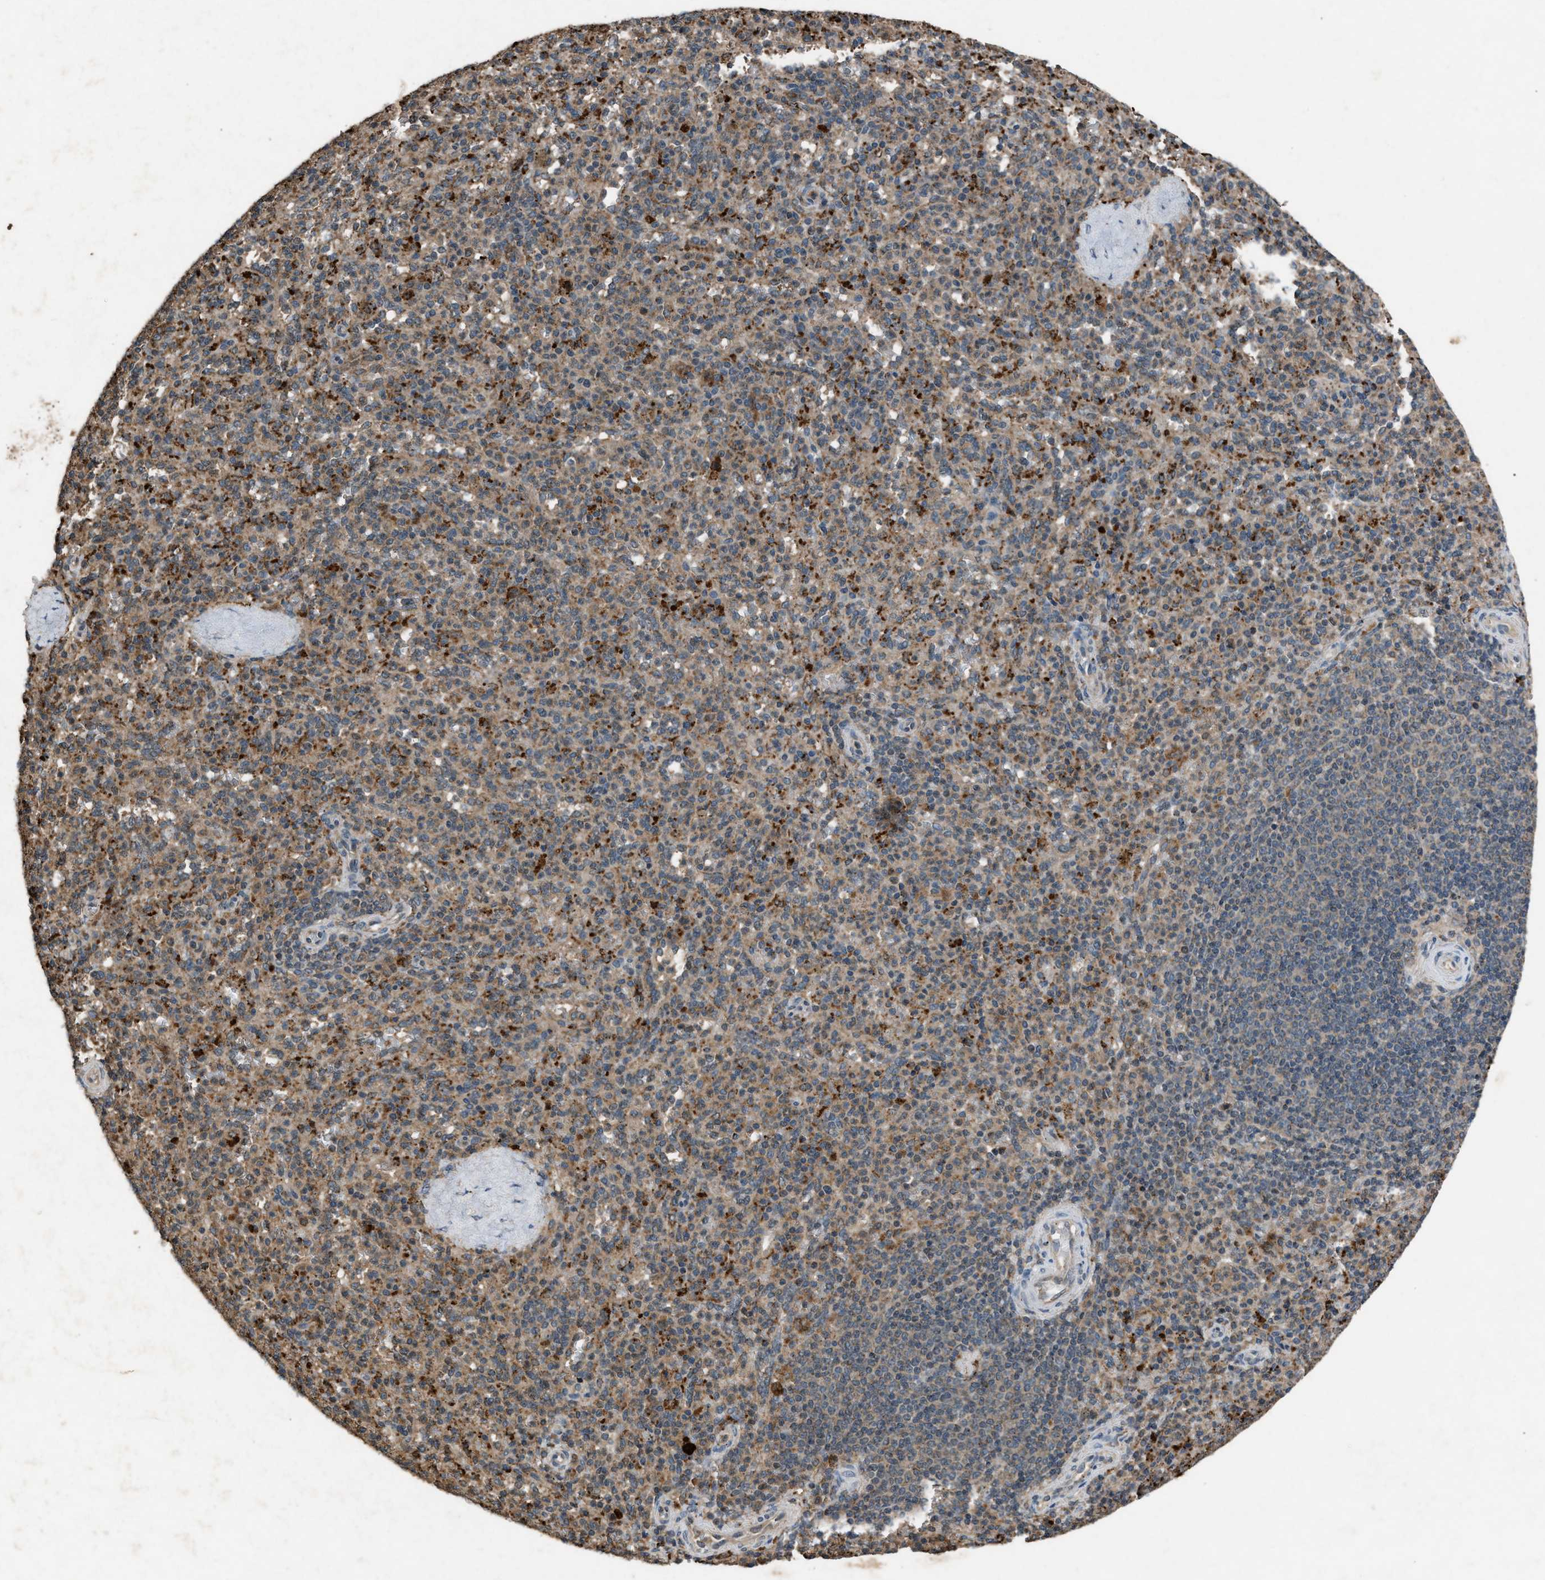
{"staining": {"intensity": "moderate", "quantity": ">75%", "location": "cytoplasmic/membranous"}, "tissue": "spleen", "cell_type": "Cells in red pulp", "image_type": "normal", "snomed": [{"axis": "morphology", "description": "Normal tissue, NOS"}, {"axis": "topography", "description": "Spleen"}], "caption": "Protein staining of unremarkable spleen demonstrates moderate cytoplasmic/membranous expression in about >75% of cells in red pulp. The protein of interest is stained brown, and the nuclei are stained in blue (DAB IHC with brightfield microscopy, high magnification).", "gene": "PSMD1", "patient": {"sex": "male", "age": 36}}